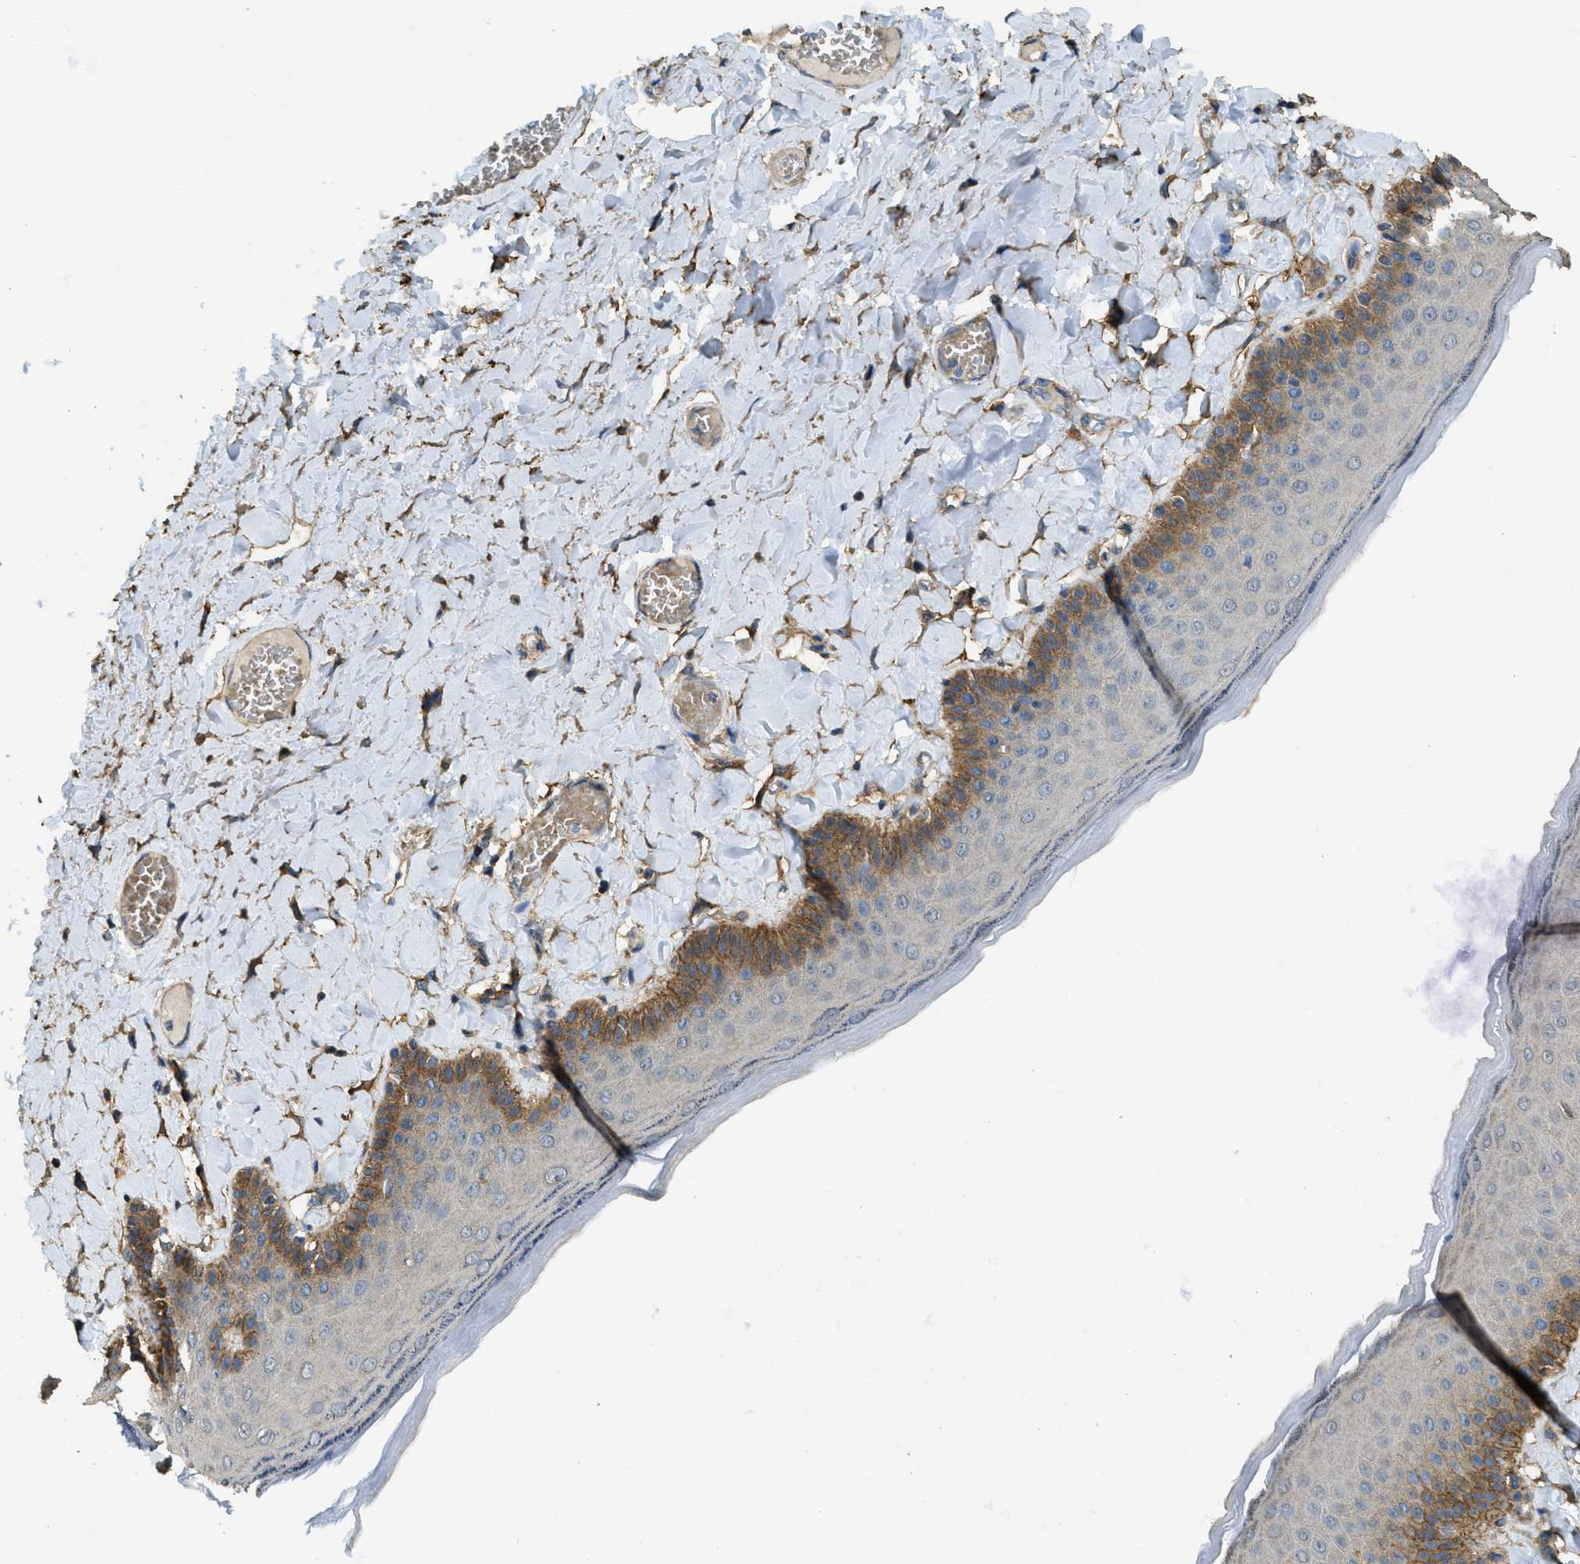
{"staining": {"intensity": "moderate", "quantity": "25%-75%", "location": "cytoplasmic/membranous"}, "tissue": "skin", "cell_type": "Epidermal cells", "image_type": "normal", "snomed": [{"axis": "morphology", "description": "Normal tissue, NOS"}, {"axis": "topography", "description": "Anal"}], "caption": "DAB (3,3'-diaminobenzidine) immunohistochemical staining of unremarkable human skin reveals moderate cytoplasmic/membranous protein staining in about 25%-75% of epidermal cells.", "gene": "CD276", "patient": {"sex": "male", "age": 69}}